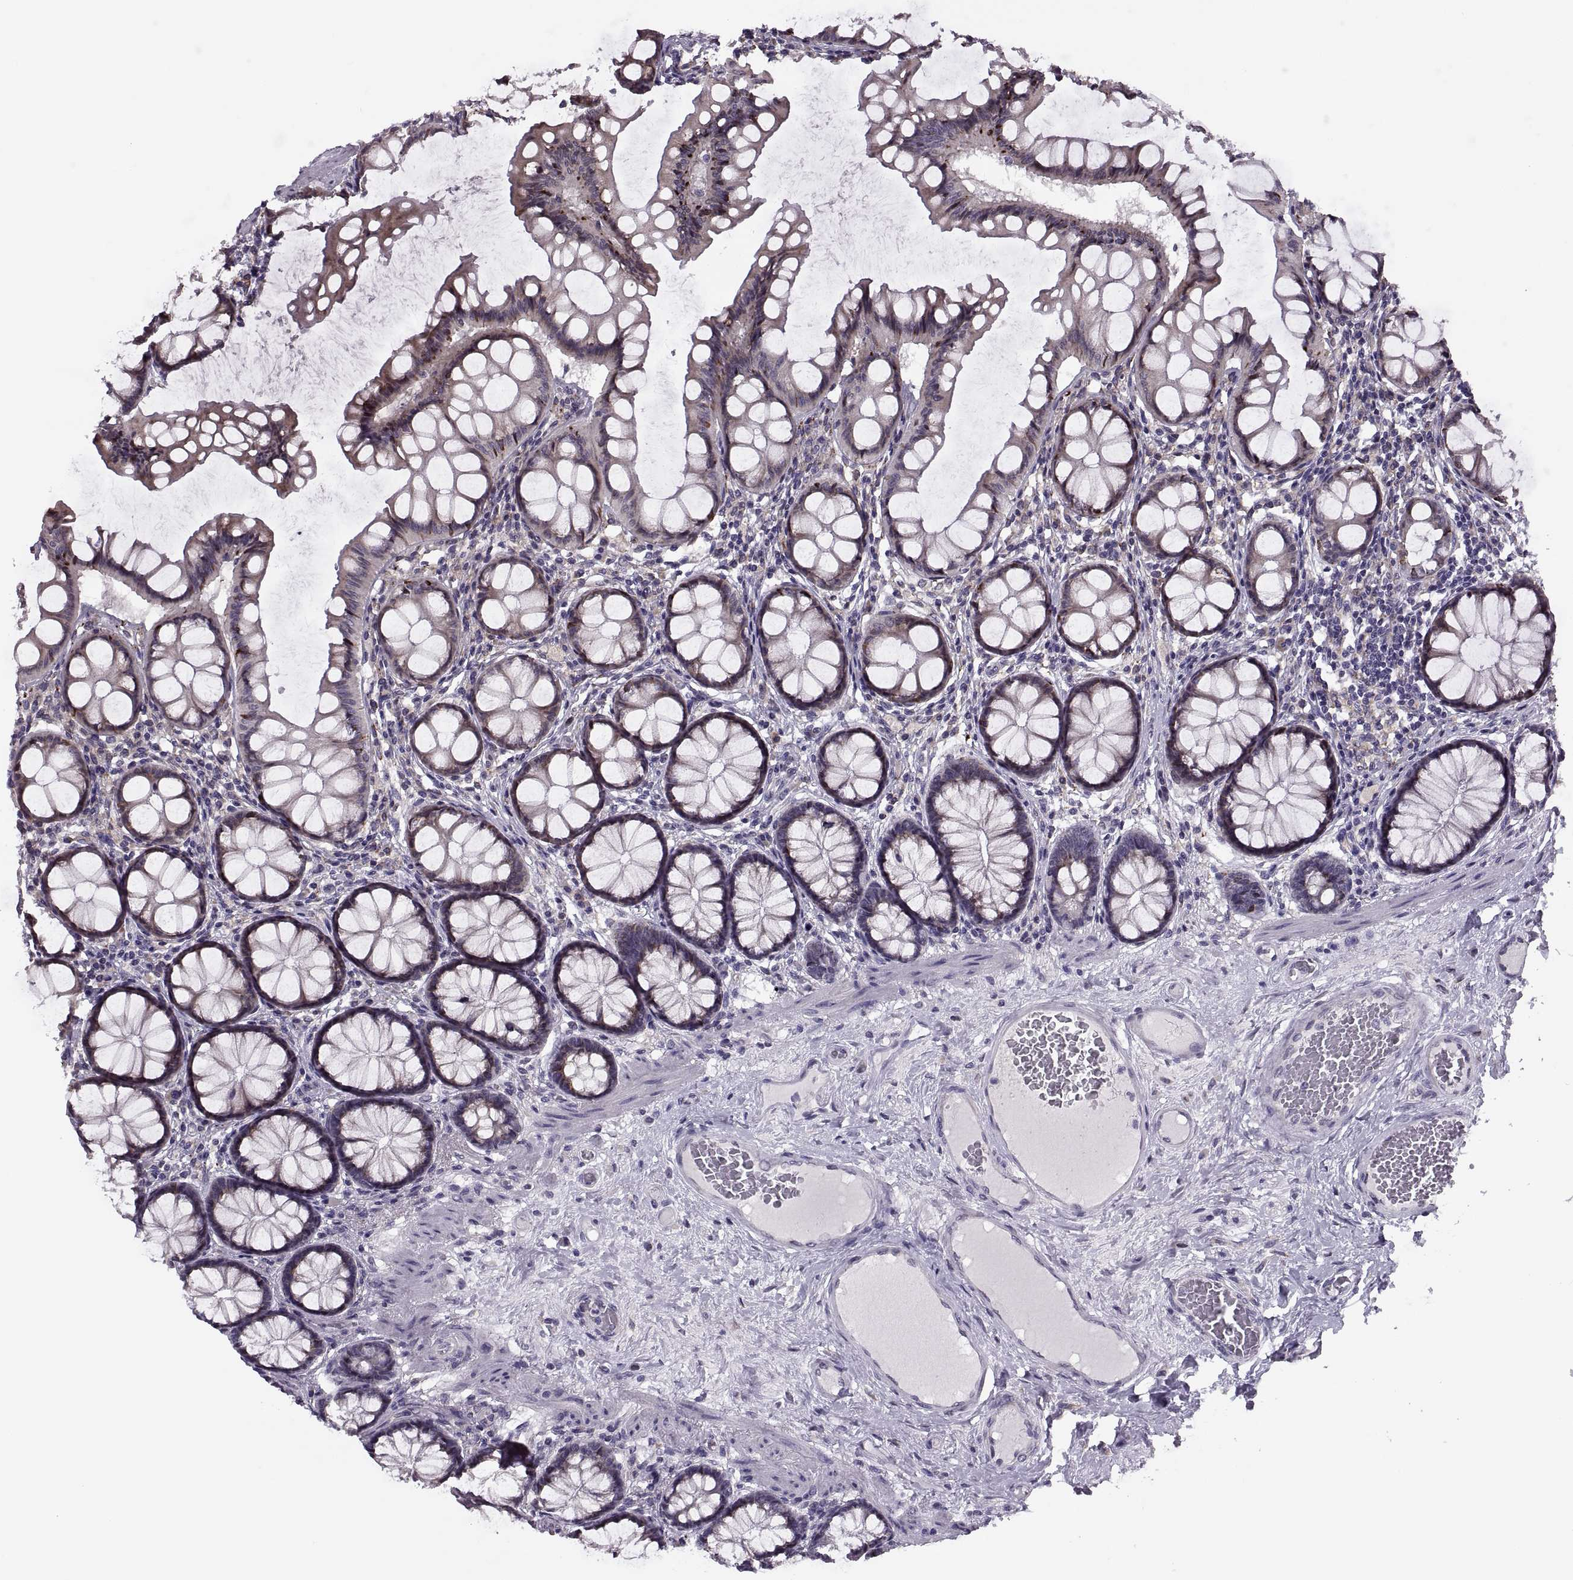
{"staining": {"intensity": "negative", "quantity": "none", "location": "none"}, "tissue": "colon", "cell_type": "Endothelial cells", "image_type": "normal", "snomed": [{"axis": "morphology", "description": "Normal tissue, NOS"}, {"axis": "topography", "description": "Colon"}], "caption": "DAB immunohistochemical staining of normal human colon demonstrates no significant expression in endothelial cells.", "gene": "LETM2", "patient": {"sex": "female", "age": 65}}